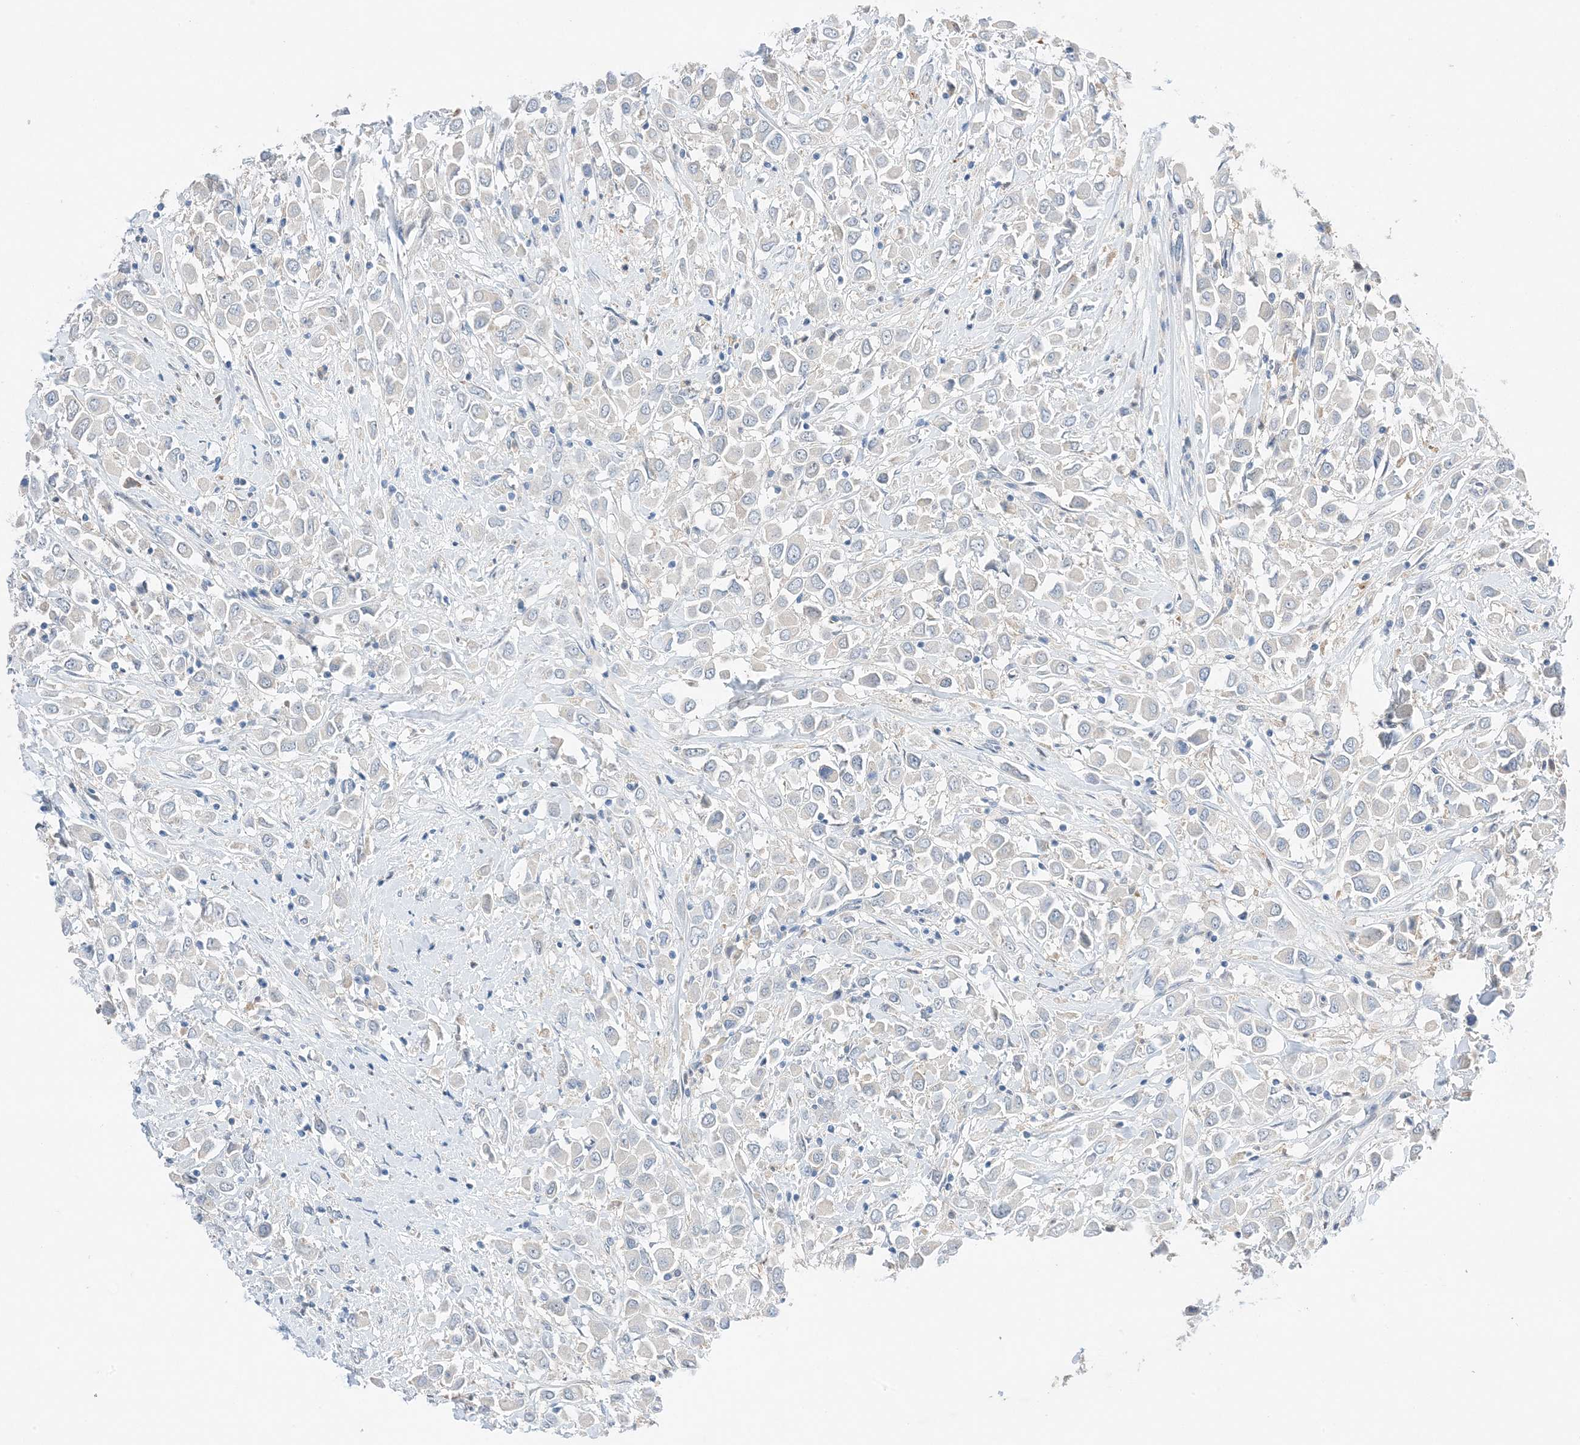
{"staining": {"intensity": "negative", "quantity": "none", "location": "none"}, "tissue": "breast cancer", "cell_type": "Tumor cells", "image_type": "cancer", "snomed": [{"axis": "morphology", "description": "Duct carcinoma"}, {"axis": "topography", "description": "Breast"}], "caption": "This is a histopathology image of immunohistochemistry (IHC) staining of breast invasive ductal carcinoma, which shows no positivity in tumor cells. (DAB immunohistochemistry (IHC) with hematoxylin counter stain).", "gene": "KIFBP", "patient": {"sex": "female", "age": 61}}